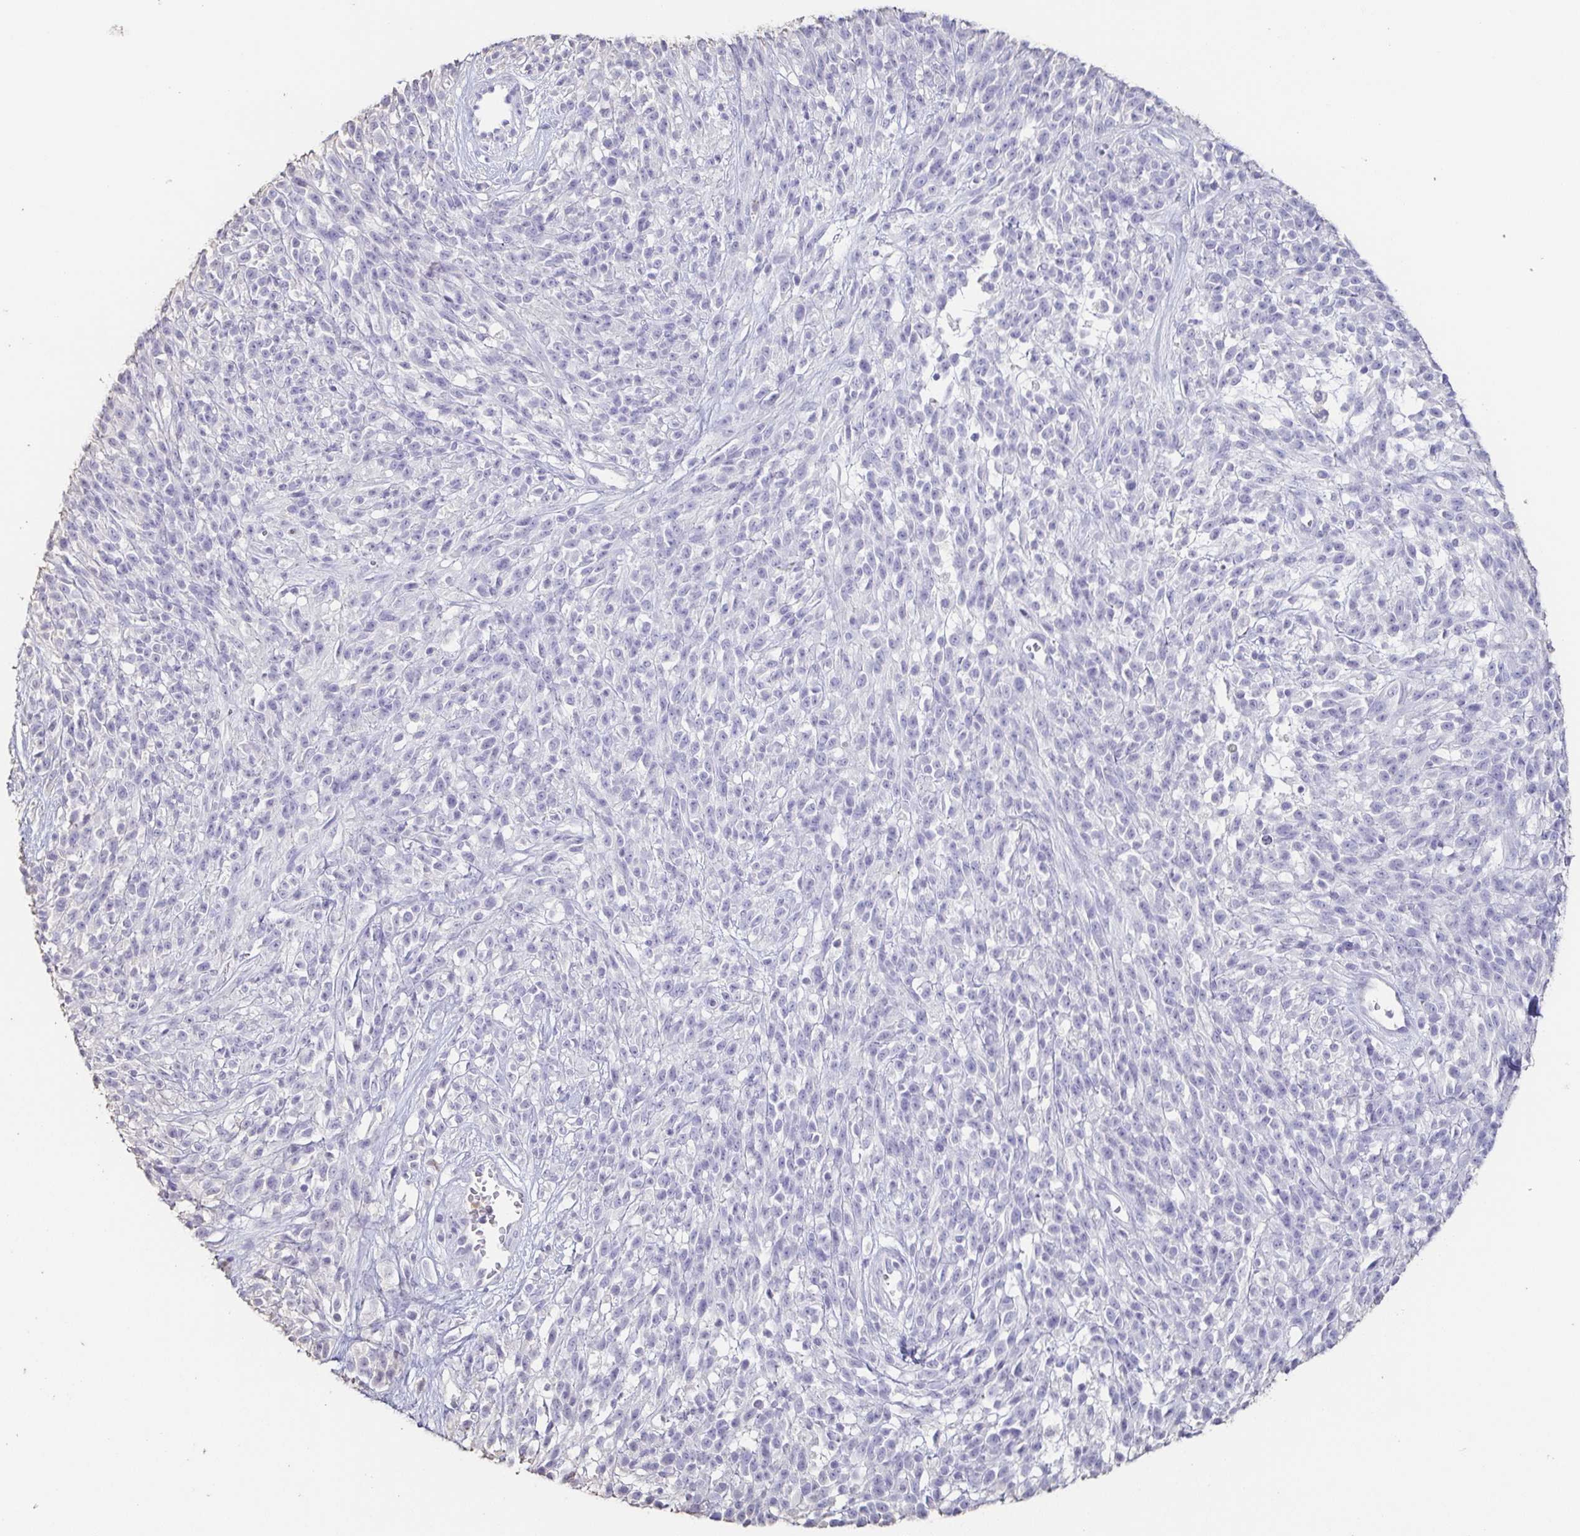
{"staining": {"intensity": "negative", "quantity": "none", "location": "none"}, "tissue": "melanoma", "cell_type": "Tumor cells", "image_type": "cancer", "snomed": [{"axis": "morphology", "description": "Malignant melanoma, NOS"}, {"axis": "topography", "description": "Skin"}, {"axis": "topography", "description": "Skin of trunk"}], "caption": "Immunohistochemical staining of human malignant melanoma displays no significant positivity in tumor cells. (DAB (3,3'-diaminobenzidine) IHC visualized using brightfield microscopy, high magnification).", "gene": "BPIFA2", "patient": {"sex": "male", "age": 74}}